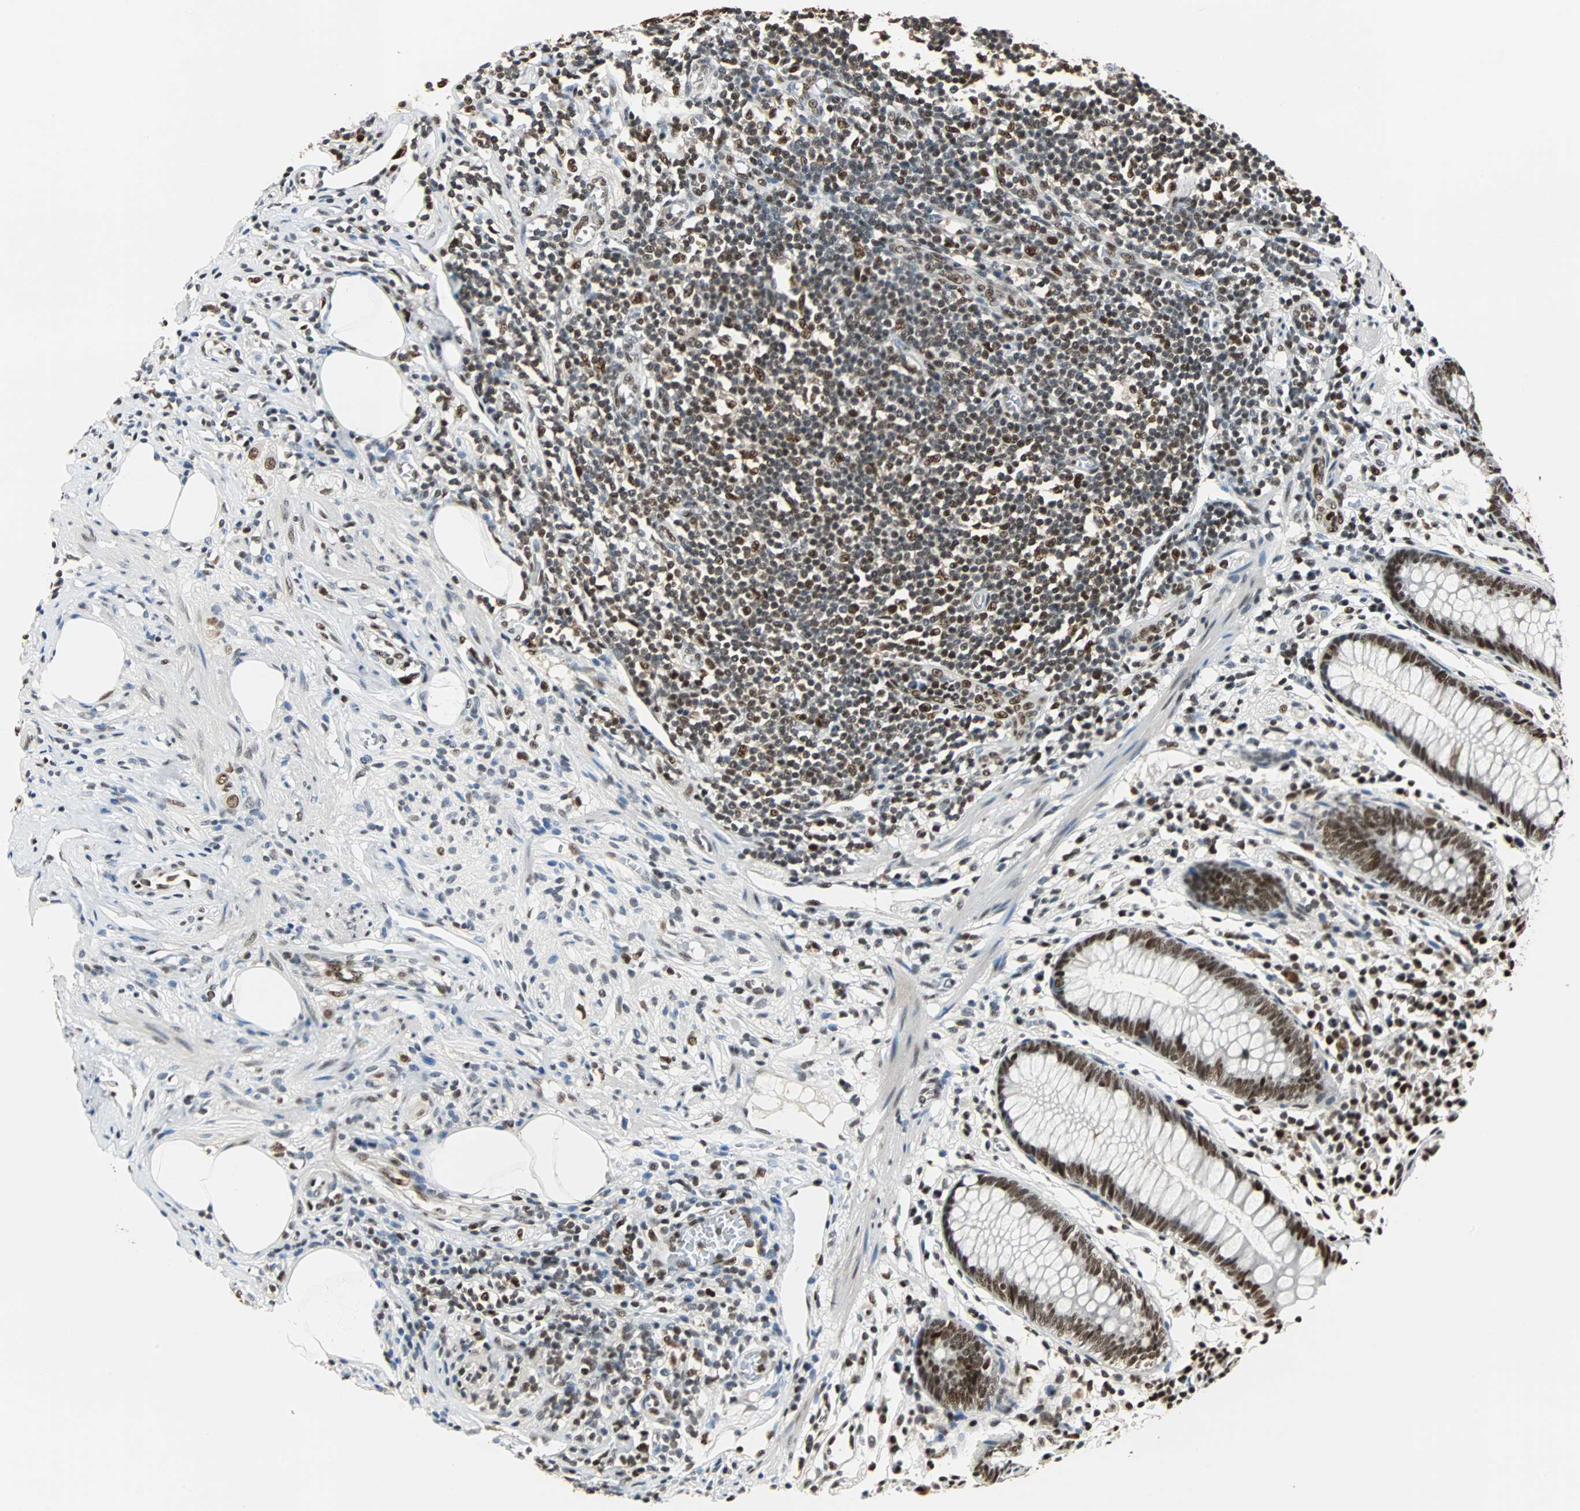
{"staining": {"intensity": "strong", "quantity": ">75%", "location": "nuclear"}, "tissue": "appendix", "cell_type": "Glandular cells", "image_type": "normal", "snomed": [{"axis": "morphology", "description": "Normal tissue, NOS"}, {"axis": "topography", "description": "Appendix"}], "caption": "Immunohistochemical staining of unremarkable human appendix displays high levels of strong nuclear positivity in approximately >75% of glandular cells.", "gene": "XRCC4", "patient": {"sex": "male", "age": 38}}